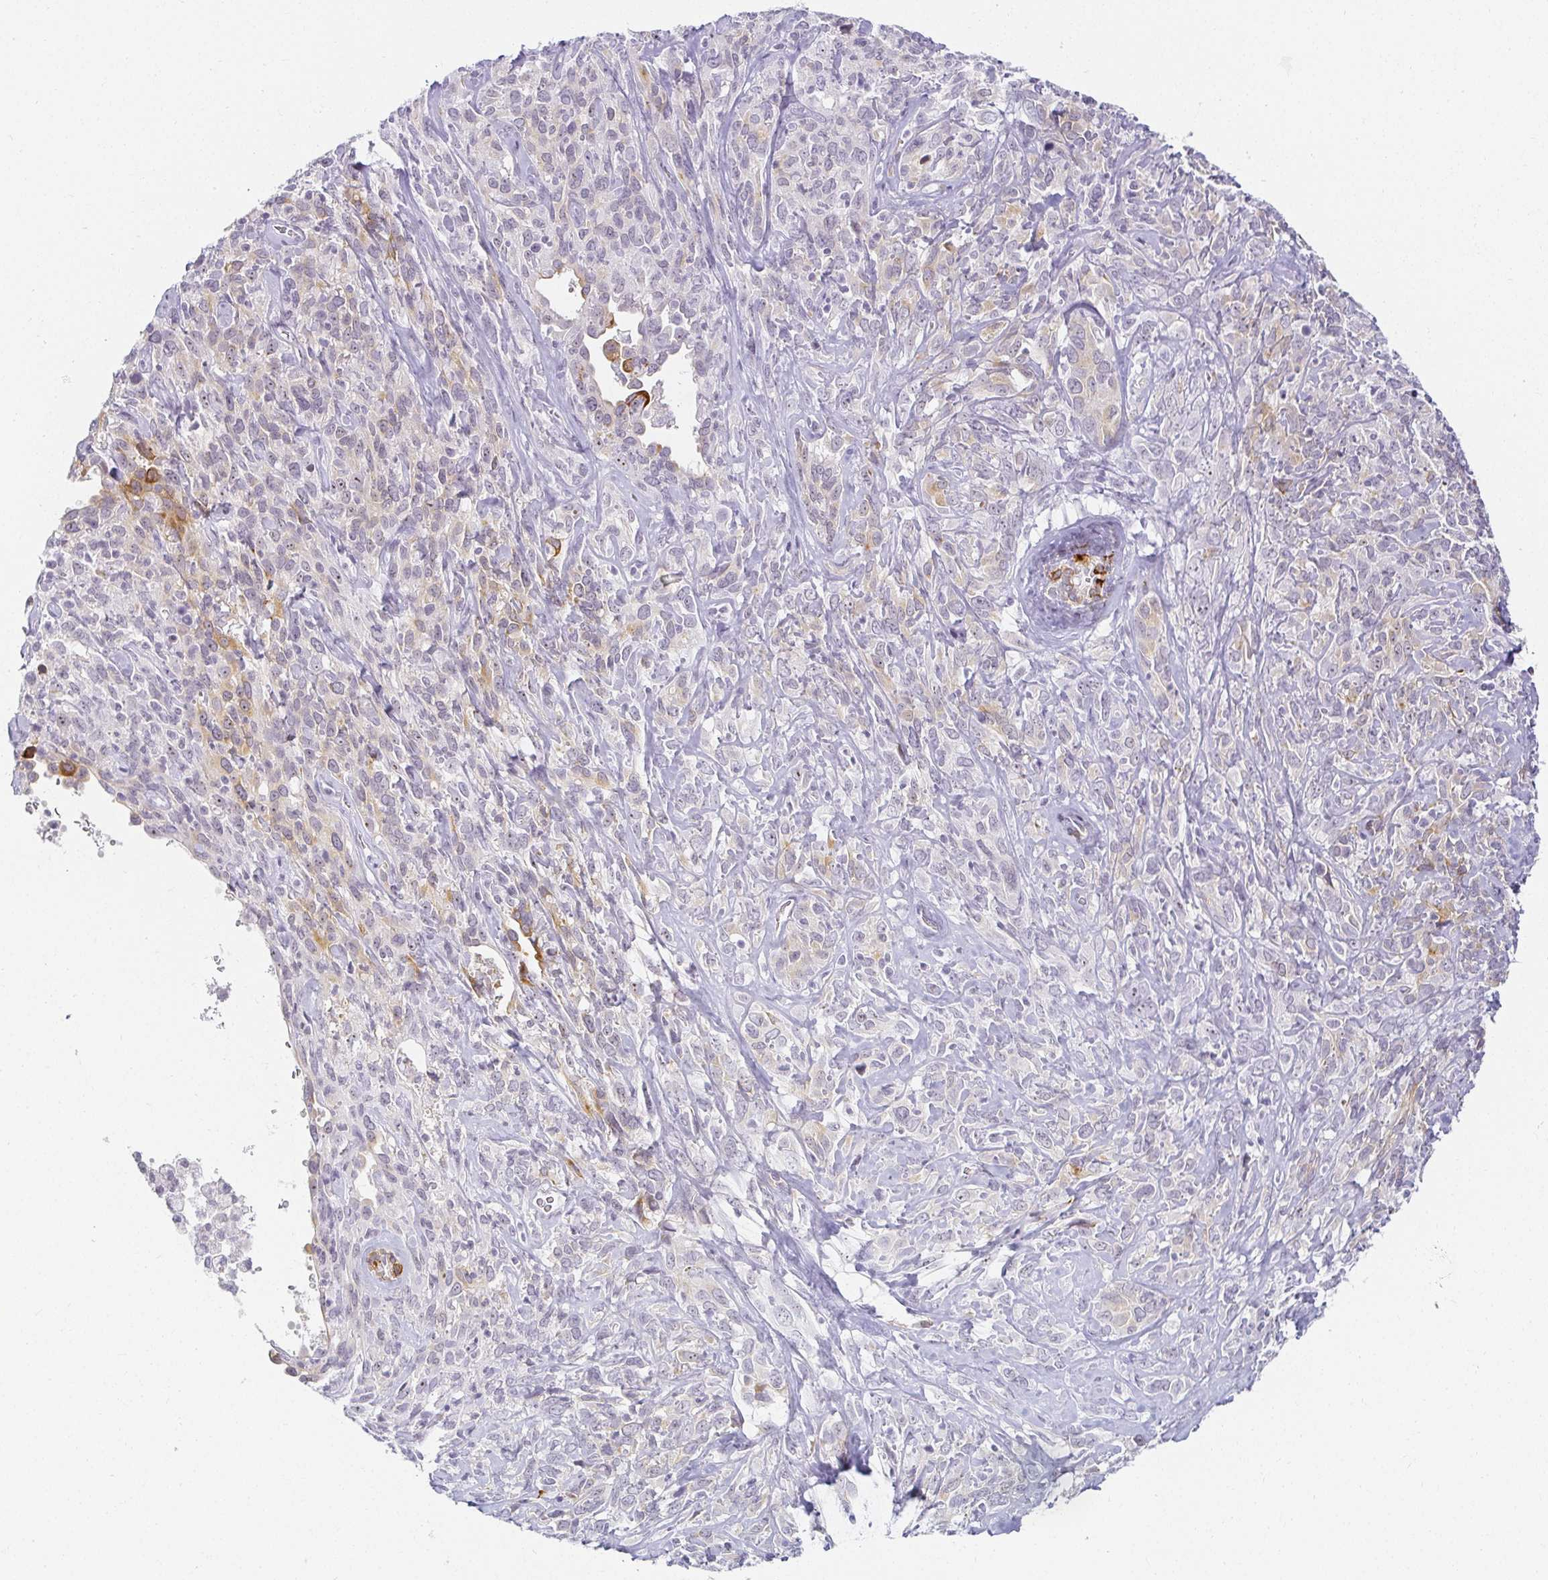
{"staining": {"intensity": "moderate", "quantity": "<25%", "location": "cytoplasmic/membranous"}, "tissue": "cervical cancer", "cell_type": "Tumor cells", "image_type": "cancer", "snomed": [{"axis": "morphology", "description": "Normal tissue, NOS"}, {"axis": "morphology", "description": "Squamous cell carcinoma, NOS"}, {"axis": "topography", "description": "Cervix"}], "caption": "The histopathology image reveals a brown stain indicating the presence of a protein in the cytoplasmic/membranous of tumor cells in squamous cell carcinoma (cervical).", "gene": "ACAN", "patient": {"sex": "female", "age": 51}}